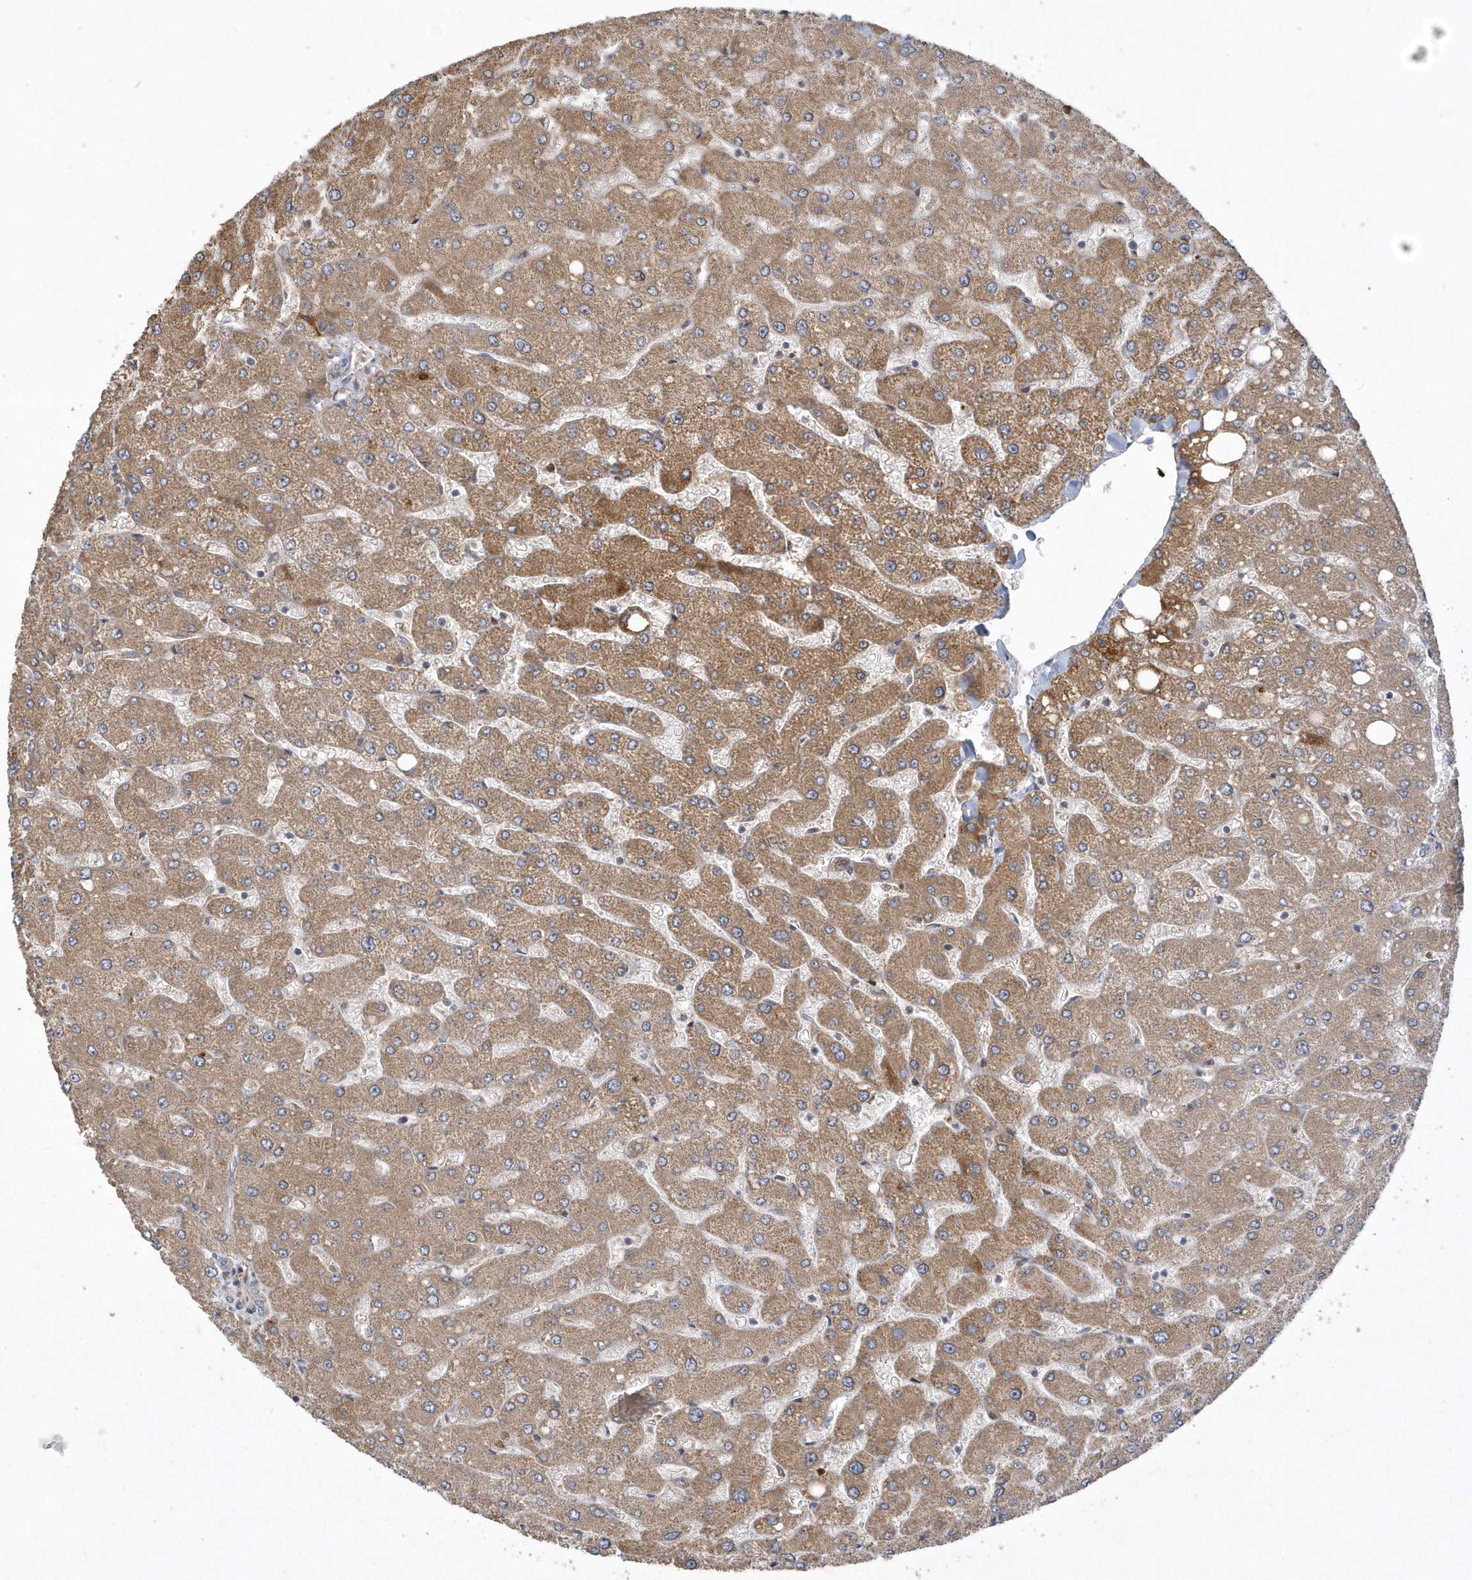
{"staining": {"intensity": "weak", "quantity": ">75%", "location": "cytoplasmic/membranous"}, "tissue": "liver", "cell_type": "Cholangiocytes", "image_type": "normal", "snomed": [{"axis": "morphology", "description": "Normal tissue, NOS"}, {"axis": "topography", "description": "Liver"}], "caption": "A high-resolution micrograph shows immunohistochemistry (IHC) staining of normal liver, which demonstrates weak cytoplasmic/membranous positivity in approximately >75% of cholangiocytes.", "gene": "TRAIP", "patient": {"sex": "male", "age": 55}}